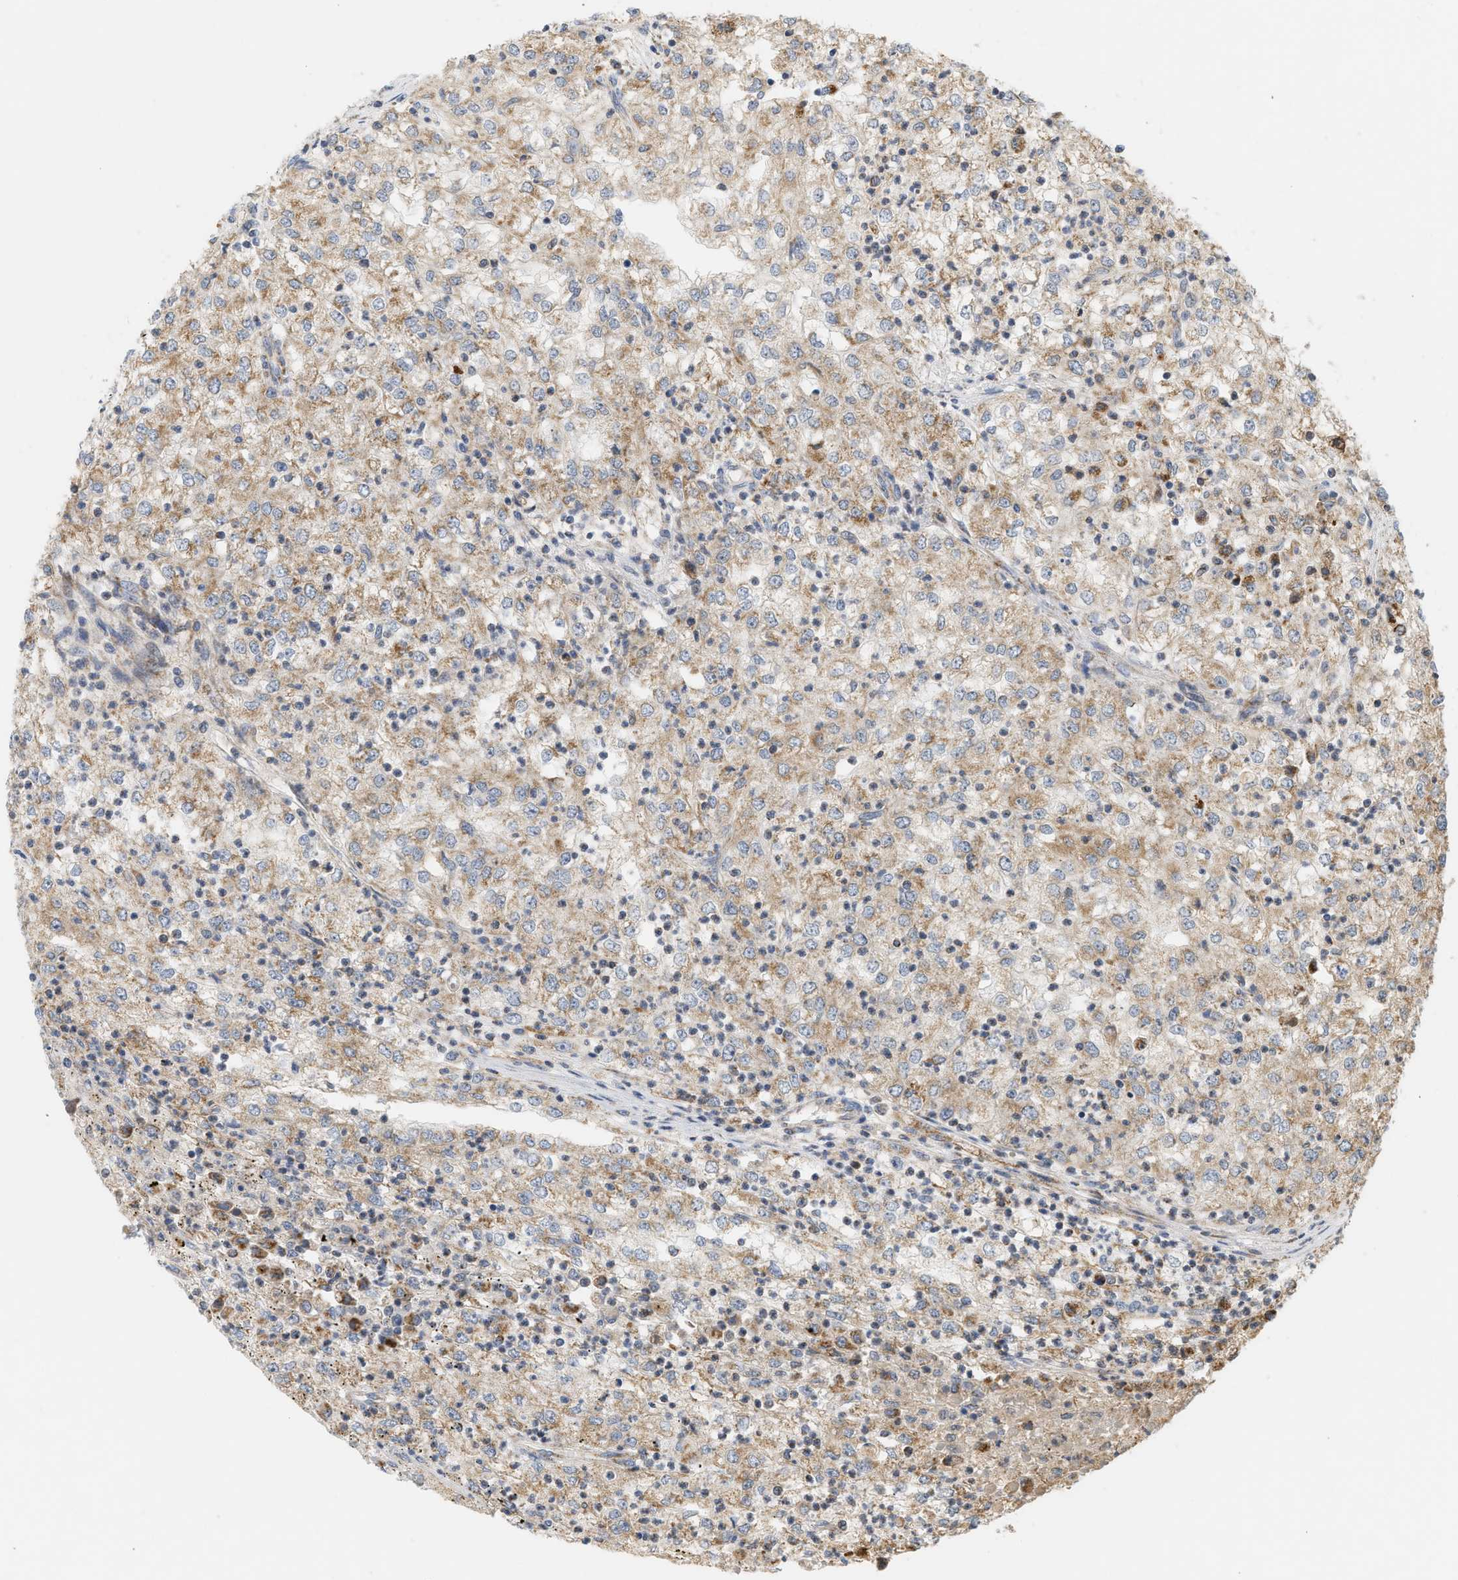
{"staining": {"intensity": "moderate", "quantity": "25%-75%", "location": "cytoplasmic/membranous"}, "tissue": "renal cancer", "cell_type": "Tumor cells", "image_type": "cancer", "snomed": [{"axis": "morphology", "description": "Adenocarcinoma, NOS"}, {"axis": "topography", "description": "Kidney"}], "caption": "A high-resolution micrograph shows immunohistochemistry (IHC) staining of renal adenocarcinoma, which displays moderate cytoplasmic/membranous positivity in approximately 25%-75% of tumor cells.", "gene": "MCU", "patient": {"sex": "female", "age": 54}}